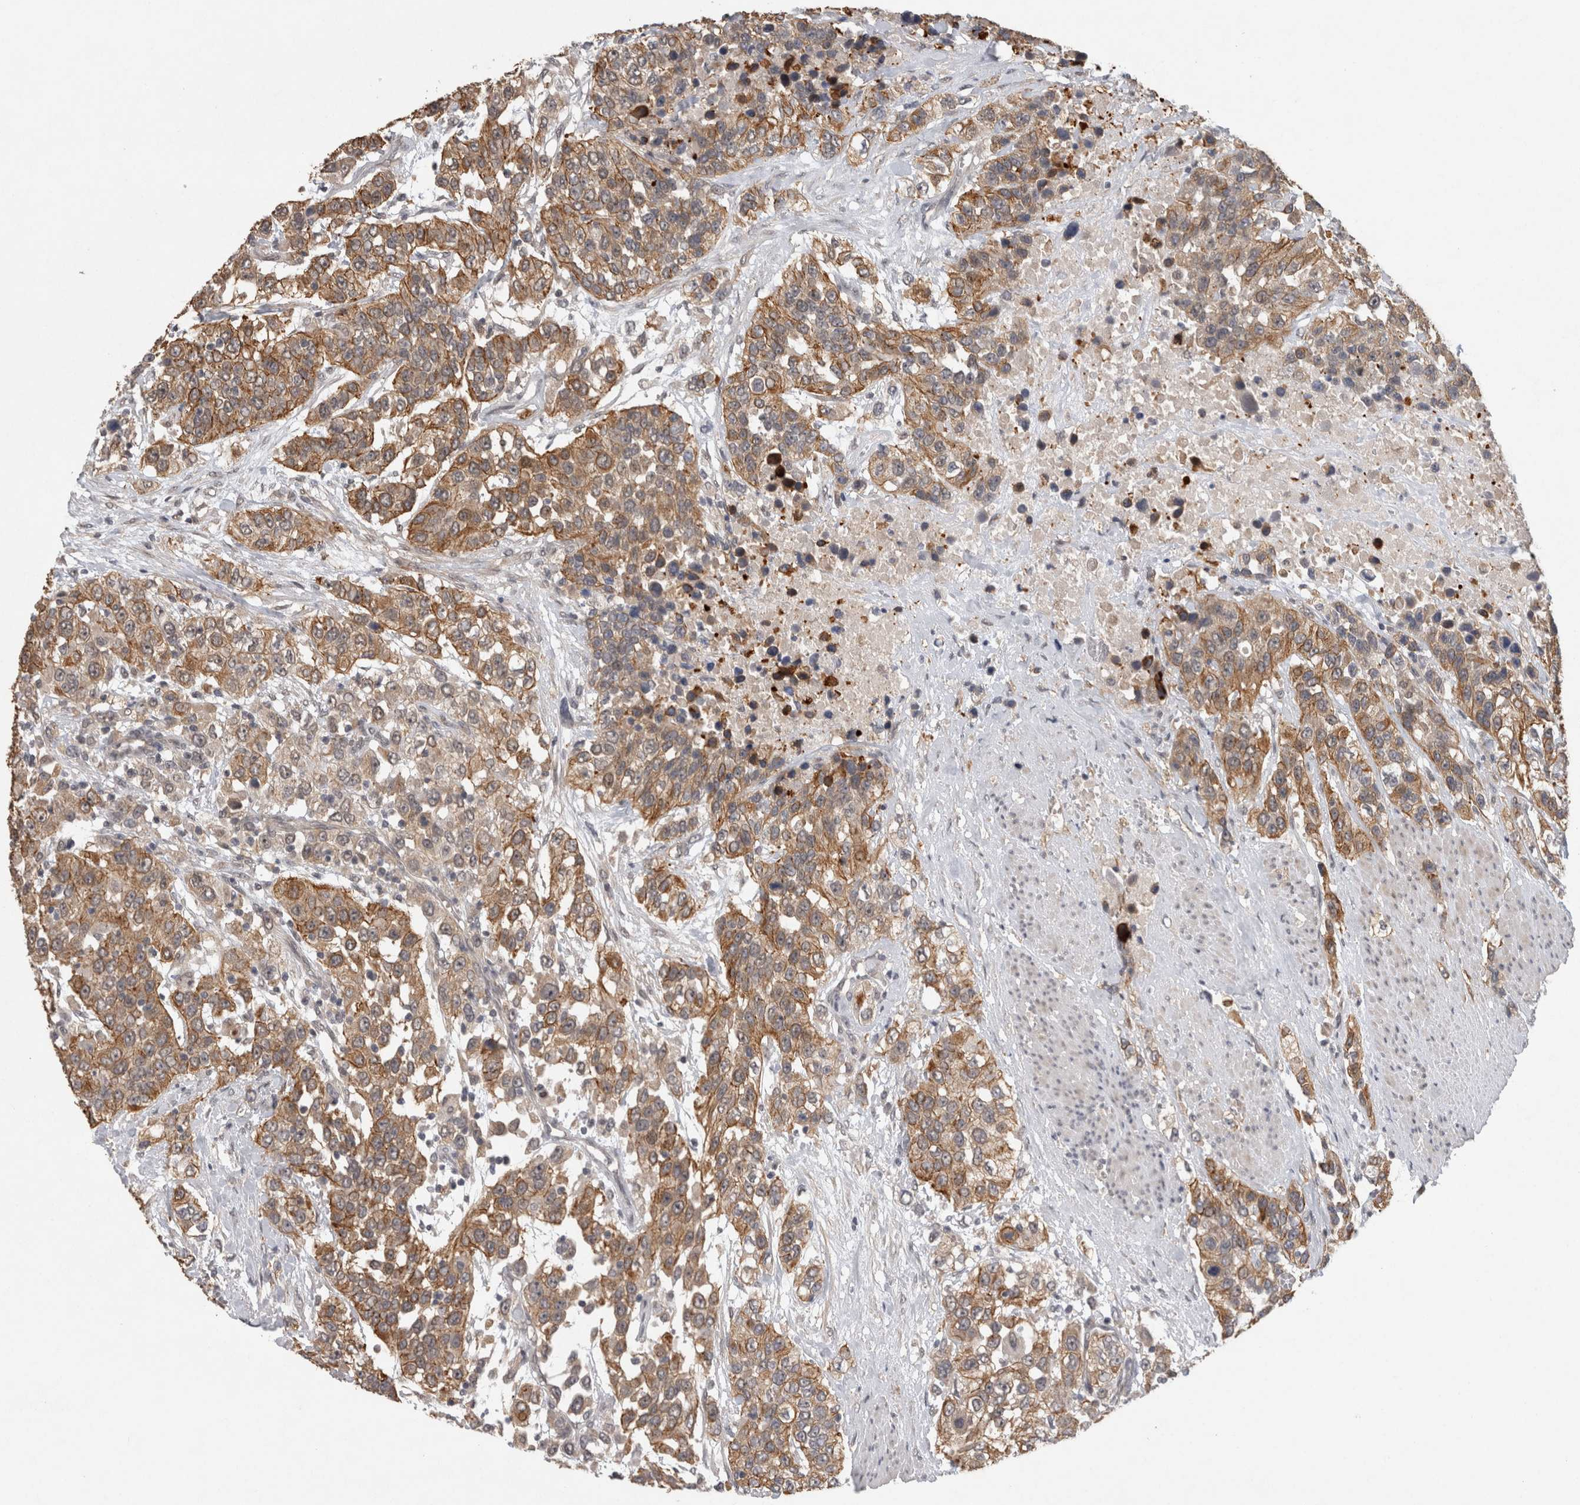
{"staining": {"intensity": "moderate", "quantity": ">75%", "location": "cytoplasmic/membranous"}, "tissue": "urothelial cancer", "cell_type": "Tumor cells", "image_type": "cancer", "snomed": [{"axis": "morphology", "description": "Urothelial carcinoma, High grade"}, {"axis": "topography", "description": "Urinary bladder"}], "caption": "Immunohistochemical staining of high-grade urothelial carcinoma demonstrates moderate cytoplasmic/membranous protein staining in approximately >75% of tumor cells. (IHC, brightfield microscopy, high magnification).", "gene": "RHPN1", "patient": {"sex": "female", "age": 80}}